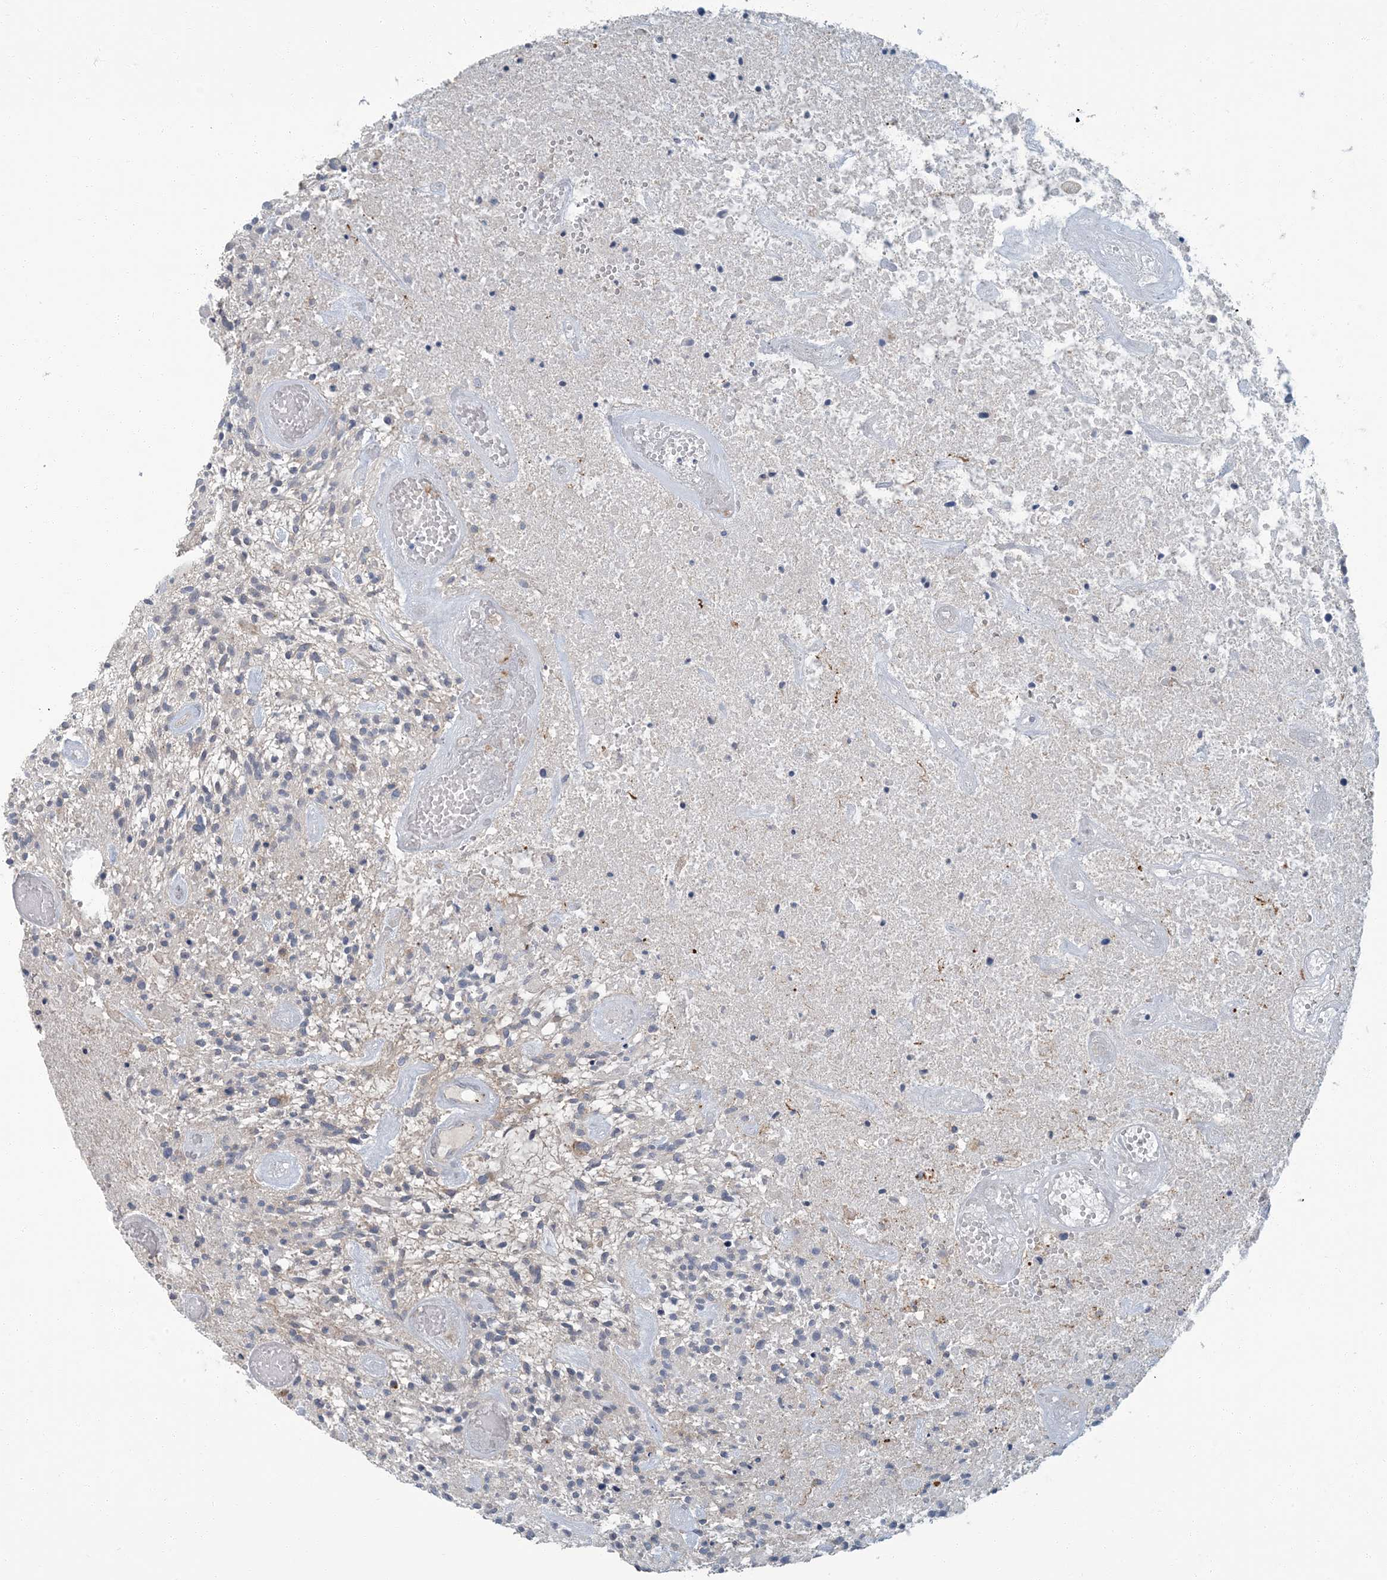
{"staining": {"intensity": "negative", "quantity": "none", "location": "none"}, "tissue": "glioma", "cell_type": "Tumor cells", "image_type": "cancer", "snomed": [{"axis": "morphology", "description": "Glioma, malignant, High grade"}, {"axis": "topography", "description": "Brain"}], "caption": "Immunohistochemistry (IHC) photomicrograph of human malignant glioma (high-grade) stained for a protein (brown), which exhibits no expression in tumor cells.", "gene": "EPHA4", "patient": {"sex": "male", "age": 47}}